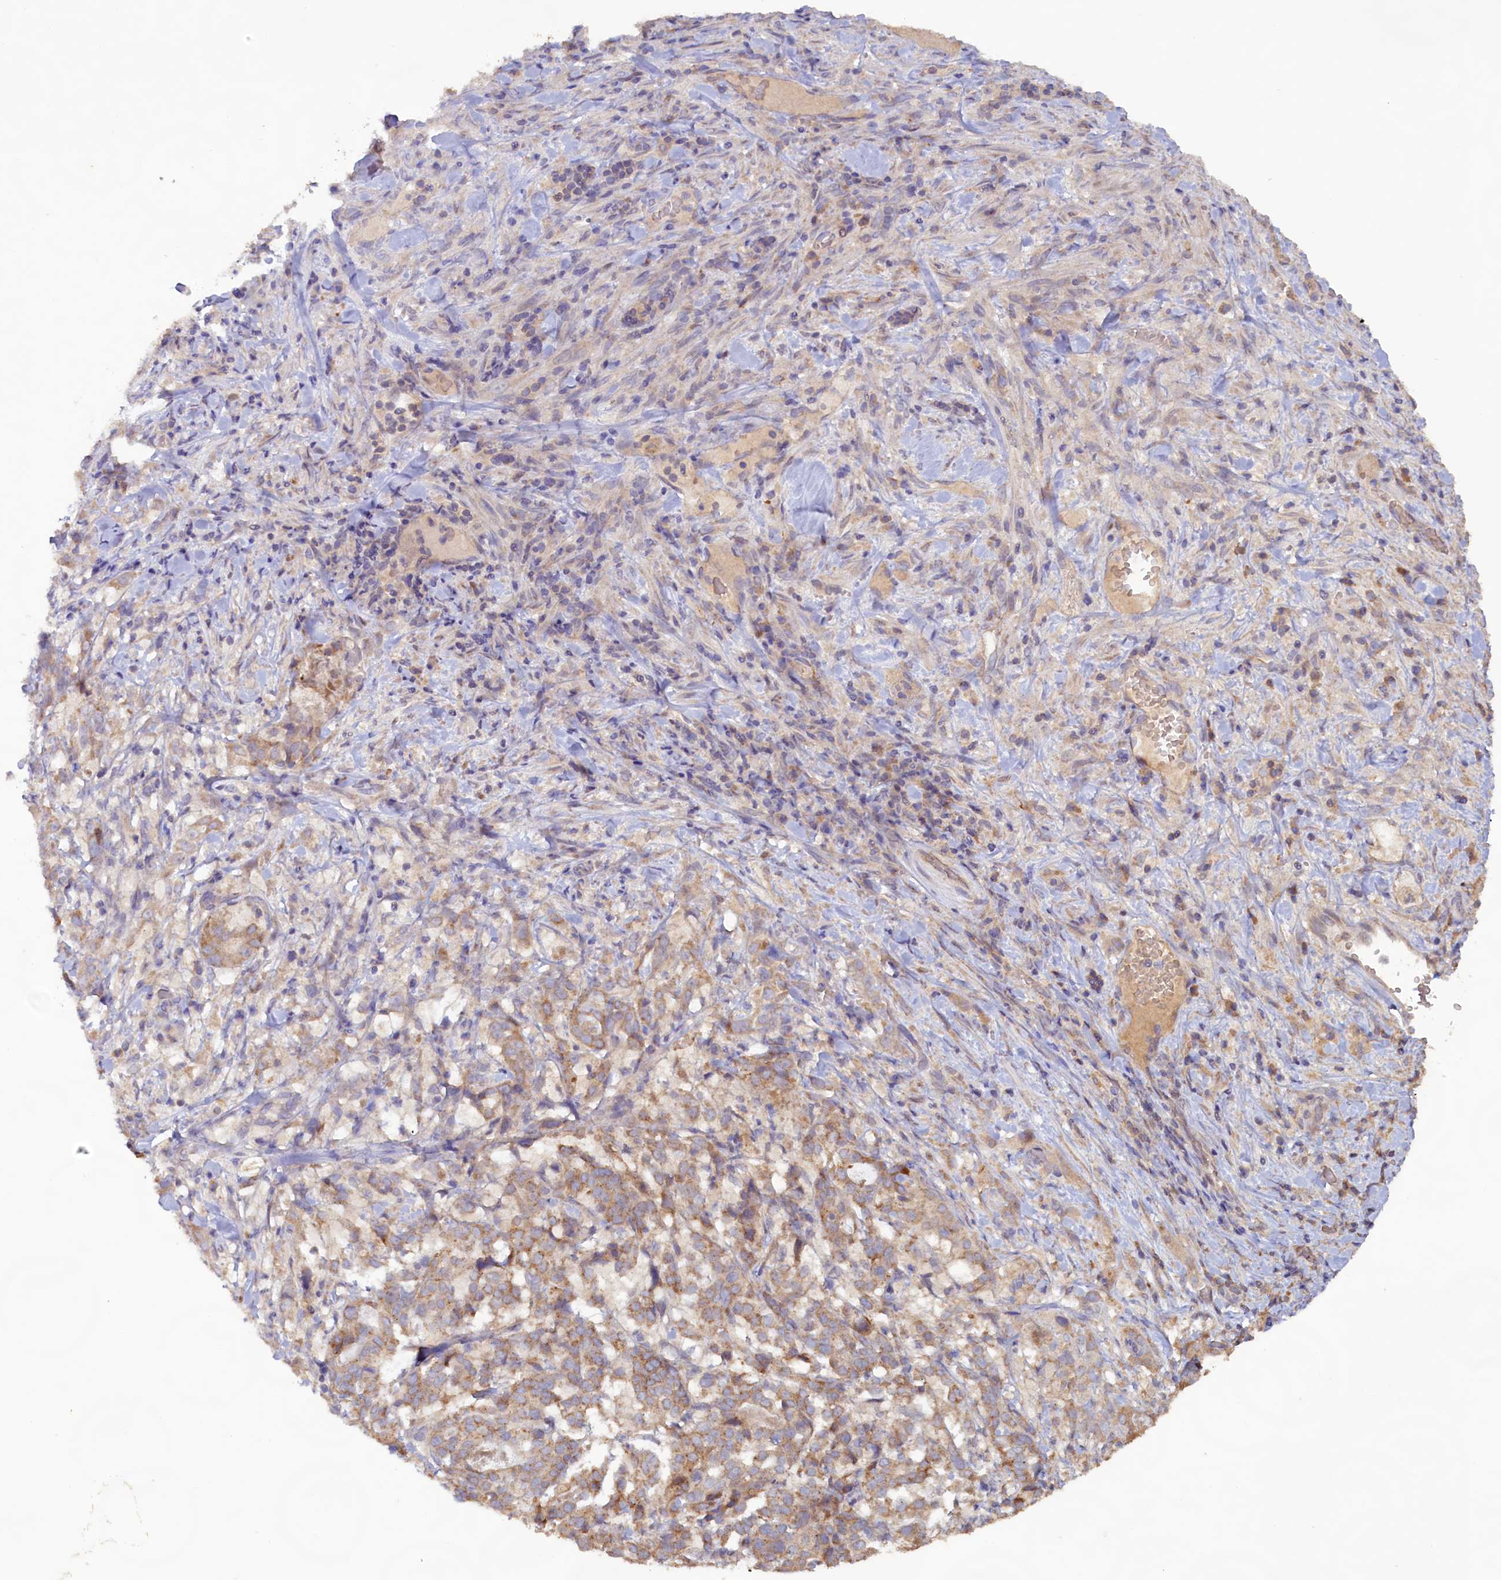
{"staining": {"intensity": "moderate", "quantity": ">75%", "location": "cytoplasmic/membranous"}, "tissue": "stomach cancer", "cell_type": "Tumor cells", "image_type": "cancer", "snomed": [{"axis": "morphology", "description": "Adenocarcinoma, NOS"}, {"axis": "topography", "description": "Stomach"}], "caption": "Immunohistochemical staining of stomach adenocarcinoma displays moderate cytoplasmic/membranous protein positivity in approximately >75% of tumor cells.", "gene": "FUNDC1", "patient": {"sex": "male", "age": 48}}